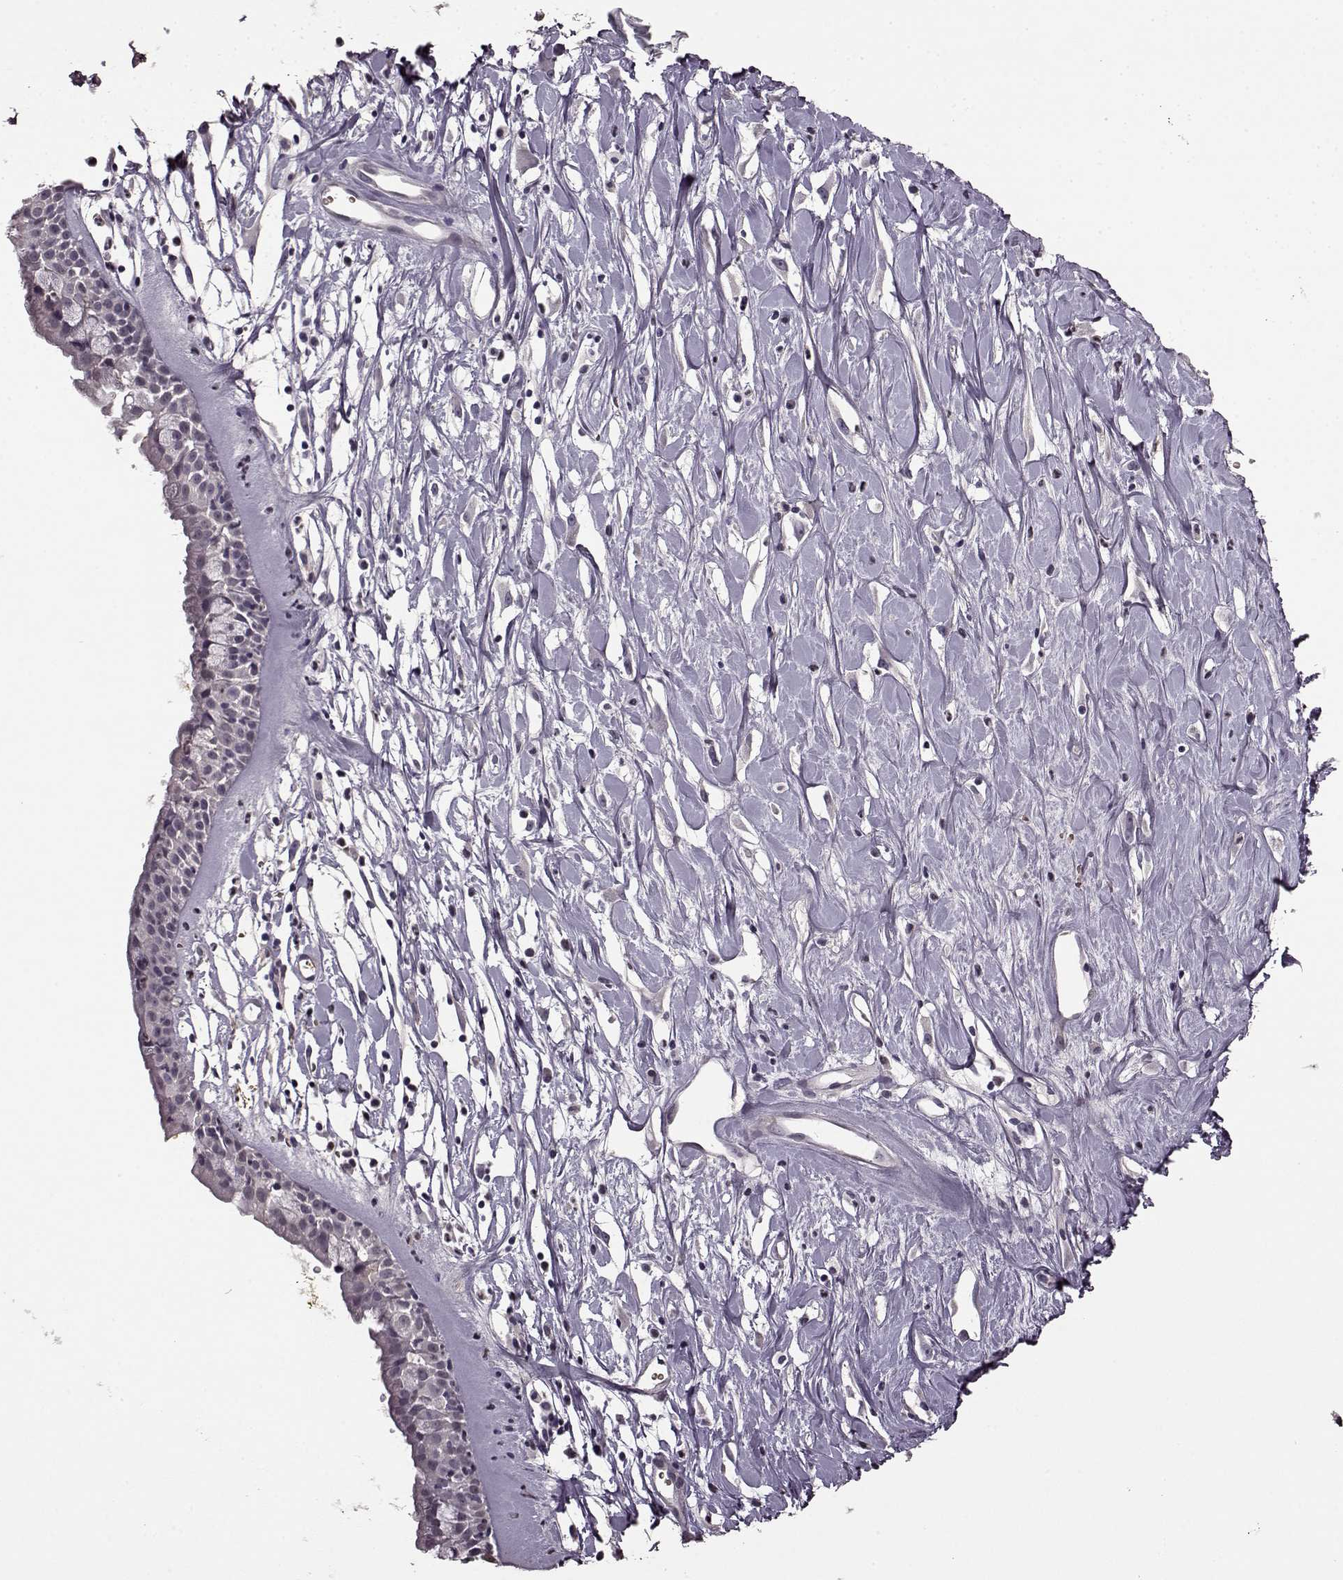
{"staining": {"intensity": "negative", "quantity": "none", "location": "none"}, "tissue": "nasopharynx", "cell_type": "Respiratory epithelial cells", "image_type": "normal", "snomed": [{"axis": "morphology", "description": "Normal tissue, NOS"}, {"axis": "topography", "description": "Nasopharynx"}], "caption": "IHC micrograph of normal nasopharynx stained for a protein (brown), which shows no staining in respiratory epithelial cells.", "gene": "CNGA3", "patient": {"sex": "female", "age": 85}}